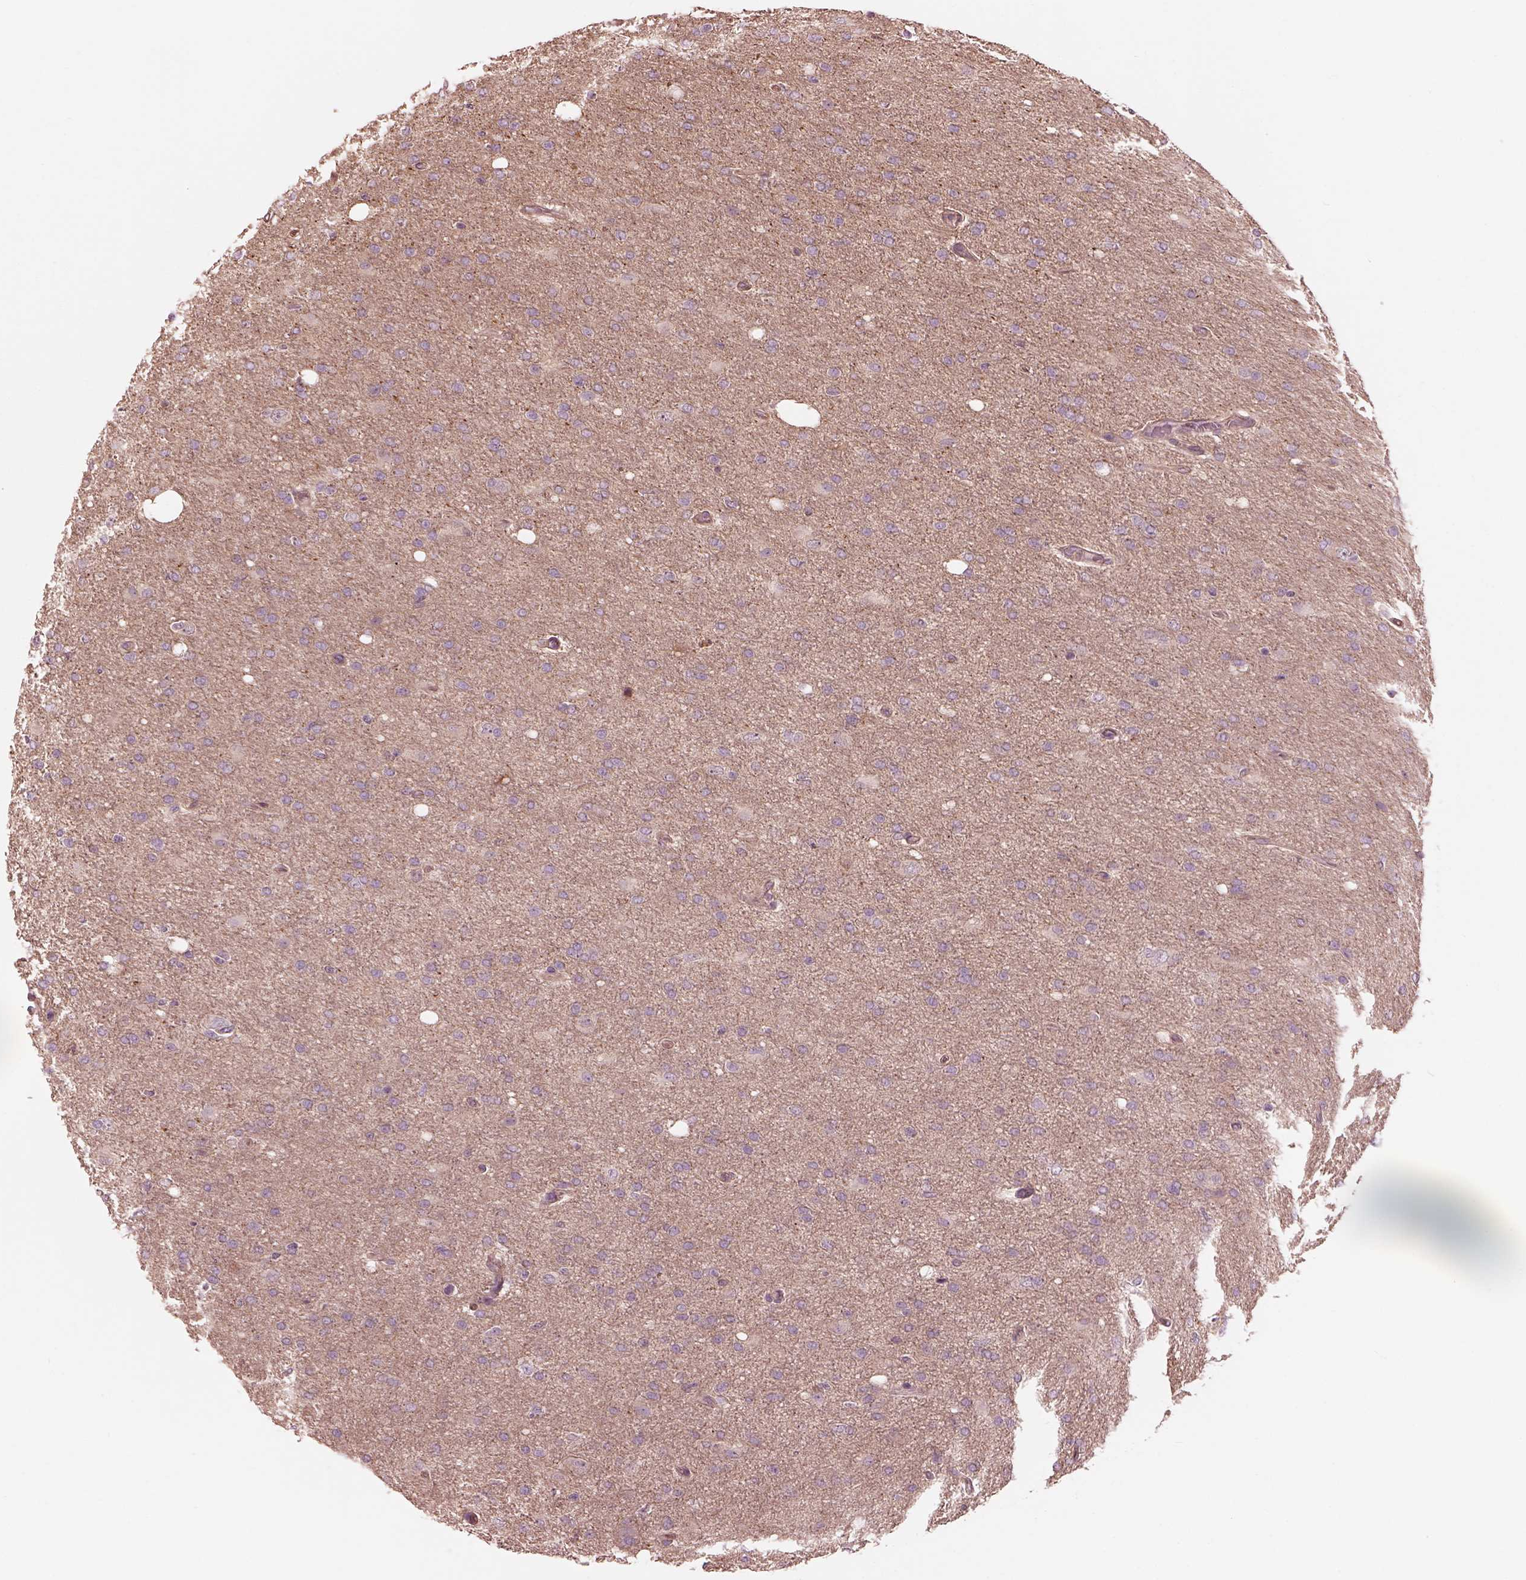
{"staining": {"intensity": "negative", "quantity": "none", "location": "none"}, "tissue": "glioma", "cell_type": "Tumor cells", "image_type": "cancer", "snomed": [{"axis": "morphology", "description": "Glioma, malignant, High grade"}, {"axis": "topography", "description": "Cerebral cortex"}], "caption": "High power microscopy micrograph of an immunohistochemistry histopathology image of glioma, revealing no significant expression in tumor cells. (DAB (3,3'-diaminobenzidine) immunohistochemistry visualized using brightfield microscopy, high magnification).", "gene": "STK33", "patient": {"sex": "male", "age": 70}}